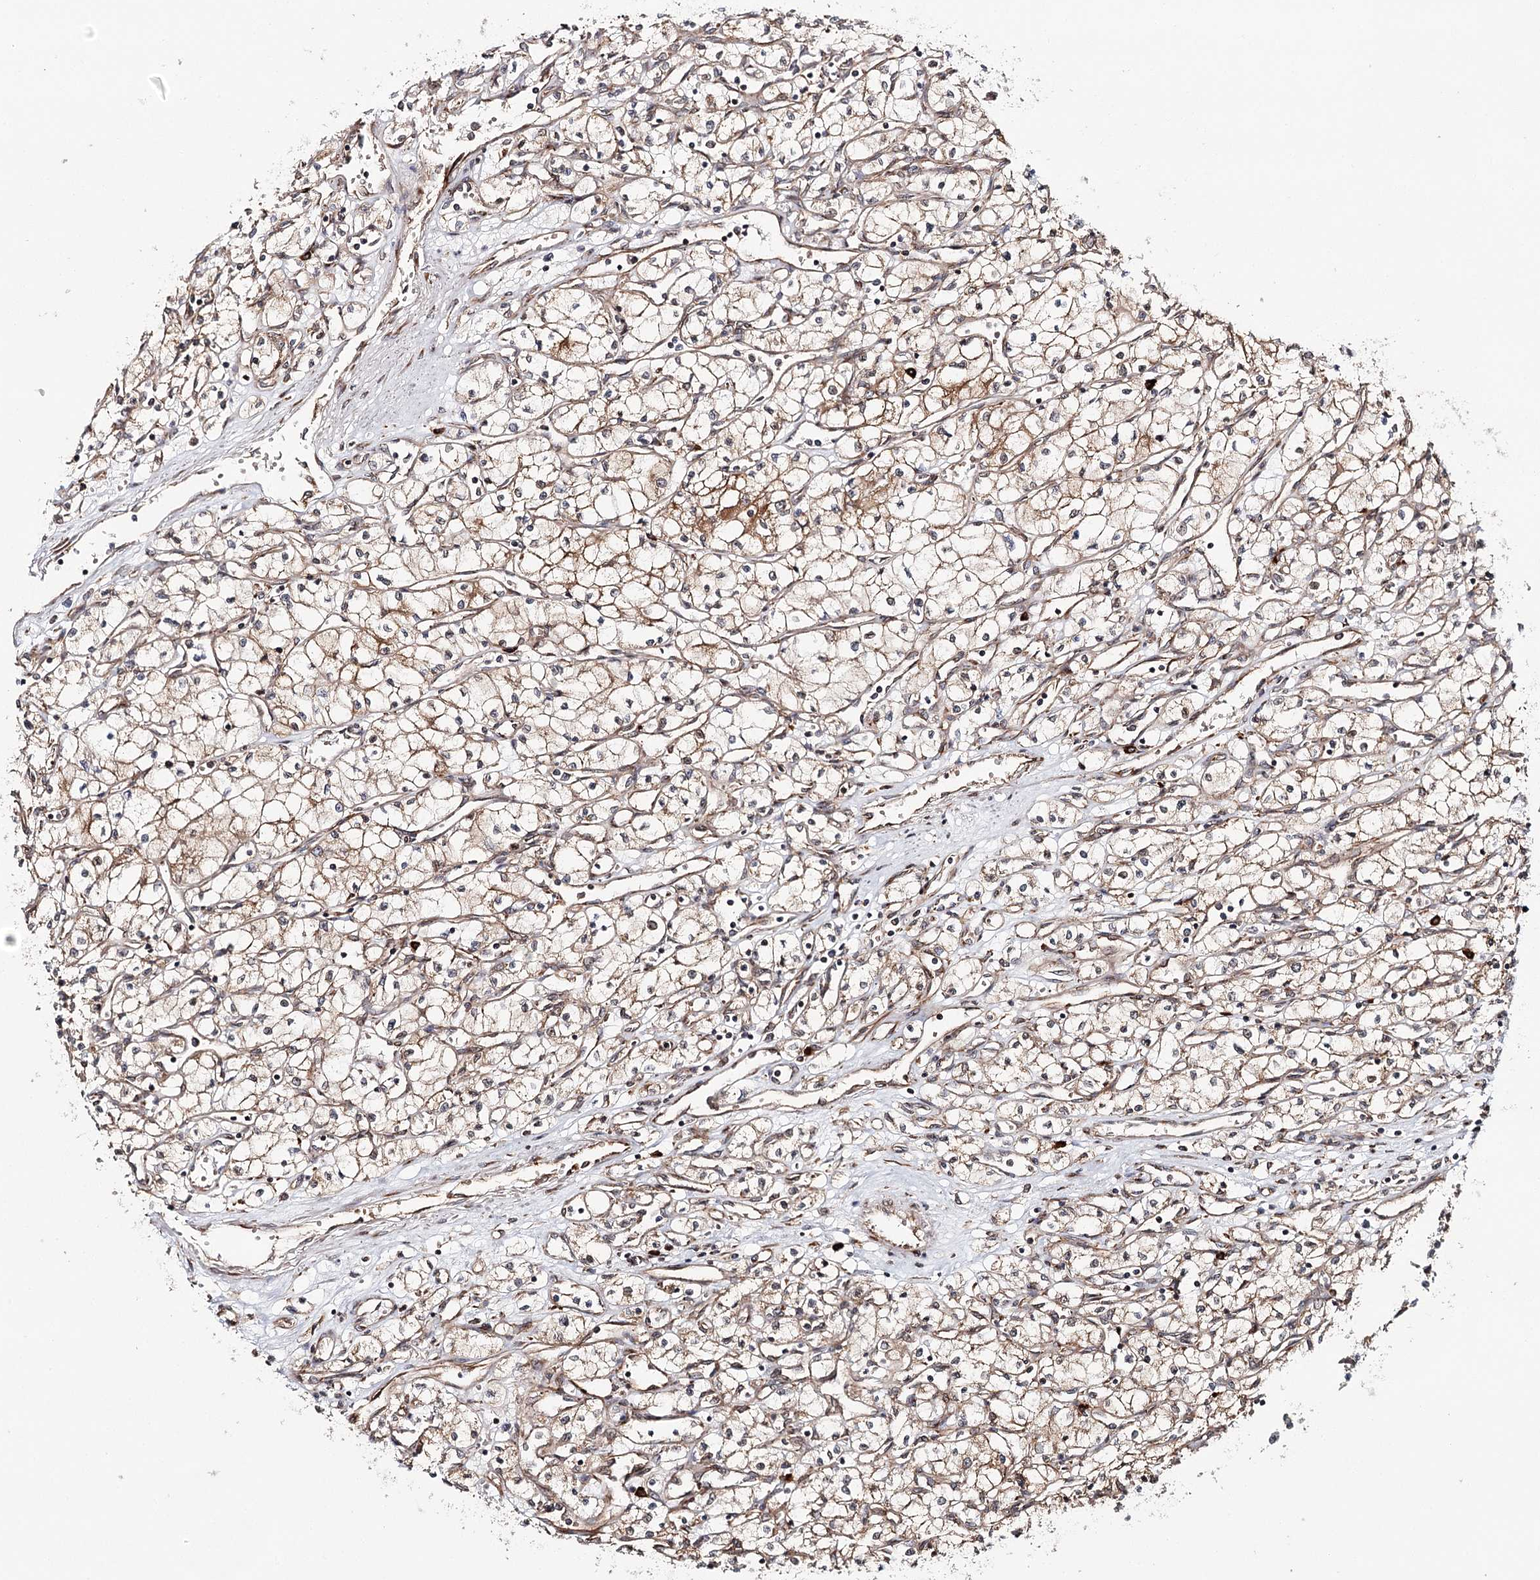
{"staining": {"intensity": "moderate", "quantity": ">75%", "location": "cytoplasmic/membranous"}, "tissue": "renal cancer", "cell_type": "Tumor cells", "image_type": "cancer", "snomed": [{"axis": "morphology", "description": "Adenocarcinoma, NOS"}, {"axis": "topography", "description": "Kidney"}], "caption": "Protein expression by immunohistochemistry reveals moderate cytoplasmic/membranous positivity in approximately >75% of tumor cells in renal adenocarcinoma. (DAB = brown stain, brightfield microscopy at high magnification).", "gene": "MKNK1", "patient": {"sex": "male", "age": 59}}